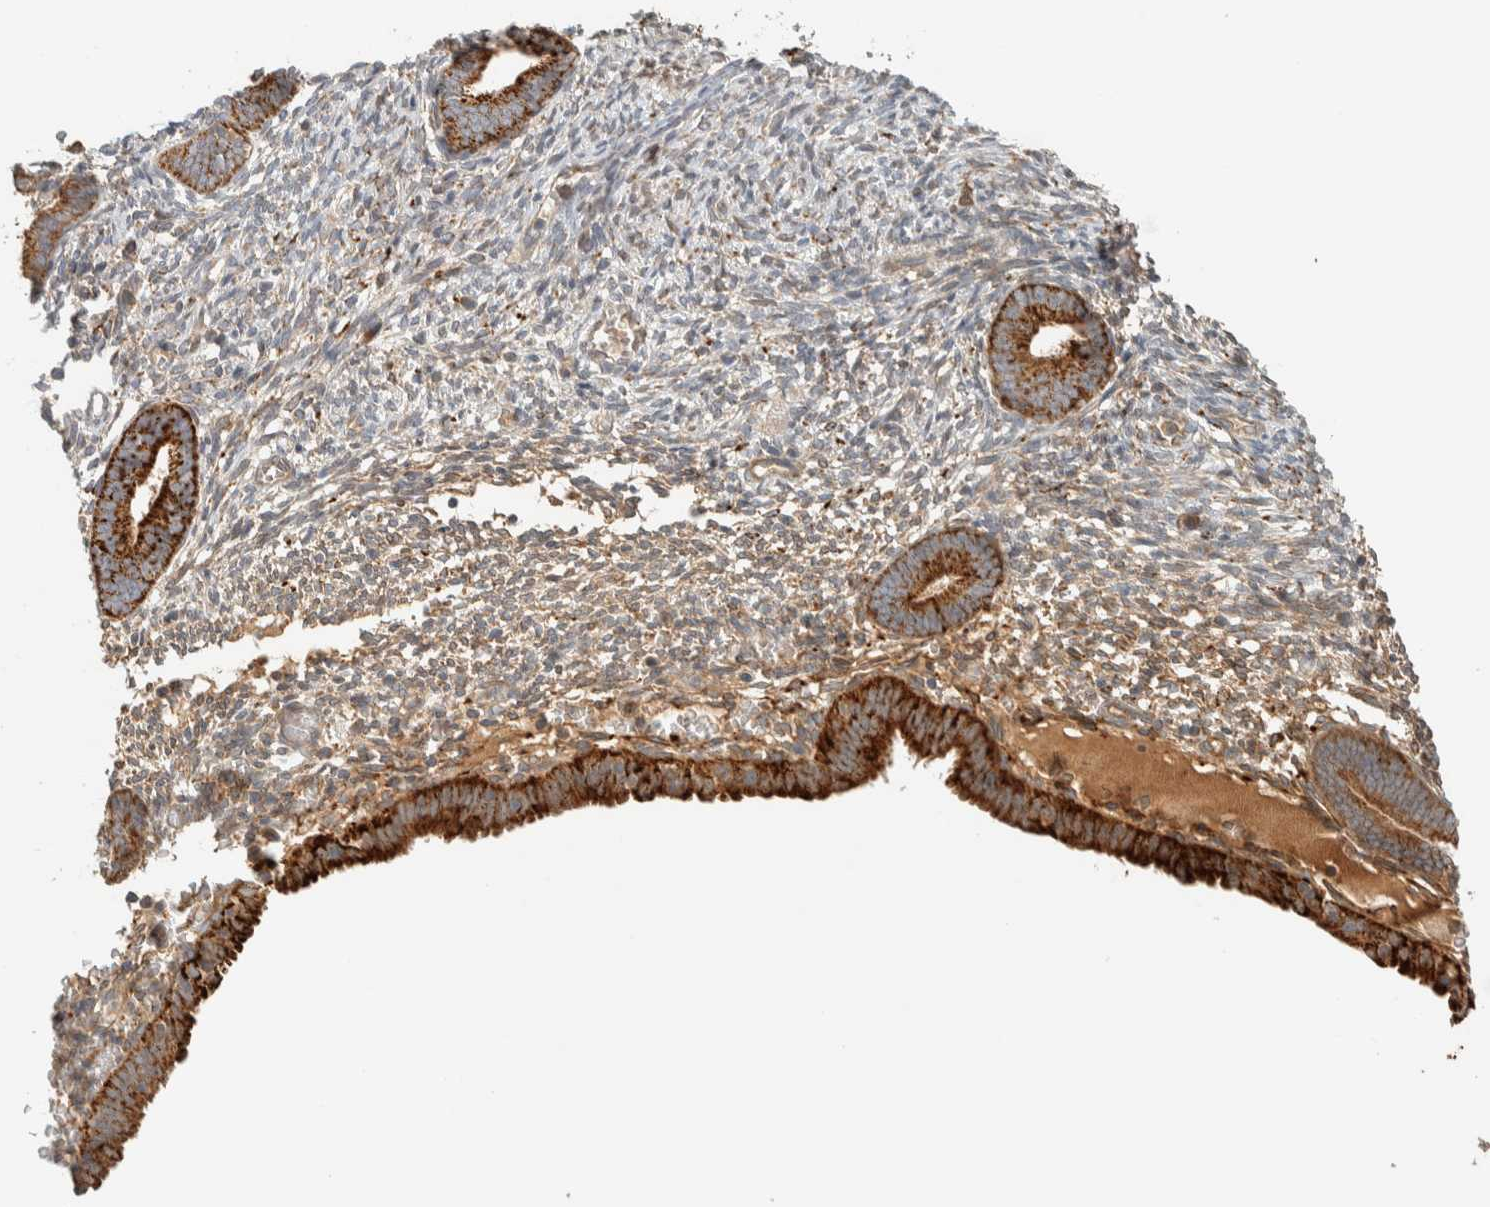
{"staining": {"intensity": "moderate", "quantity": "25%-75%", "location": "cytoplasmic/membranous"}, "tissue": "endometrium", "cell_type": "Cells in endometrial stroma", "image_type": "normal", "snomed": [{"axis": "morphology", "description": "Normal tissue, NOS"}, {"axis": "morphology", "description": "Atrophy, NOS"}, {"axis": "topography", "description": "Uterus"}, {"axis": "topography", "description": "Endometrium"}], "caption": "Immunohistochemistry (IHC) (DAB (3,3'-diaminobenzidine)) staining of unremarkable human endometrium shows moderate cytoplasmic/membranous protein staining in approximately 25%-75% of cells in endometrial stroma. The protein of interest is stained brown, and the nuclei are stained in blue (DAB (3,3'-diaminobenzidine) IHC with brightfield microscopy, high magnification).", "gene": "FAM167A", "patient": {"sex": "female", "age": 68}}